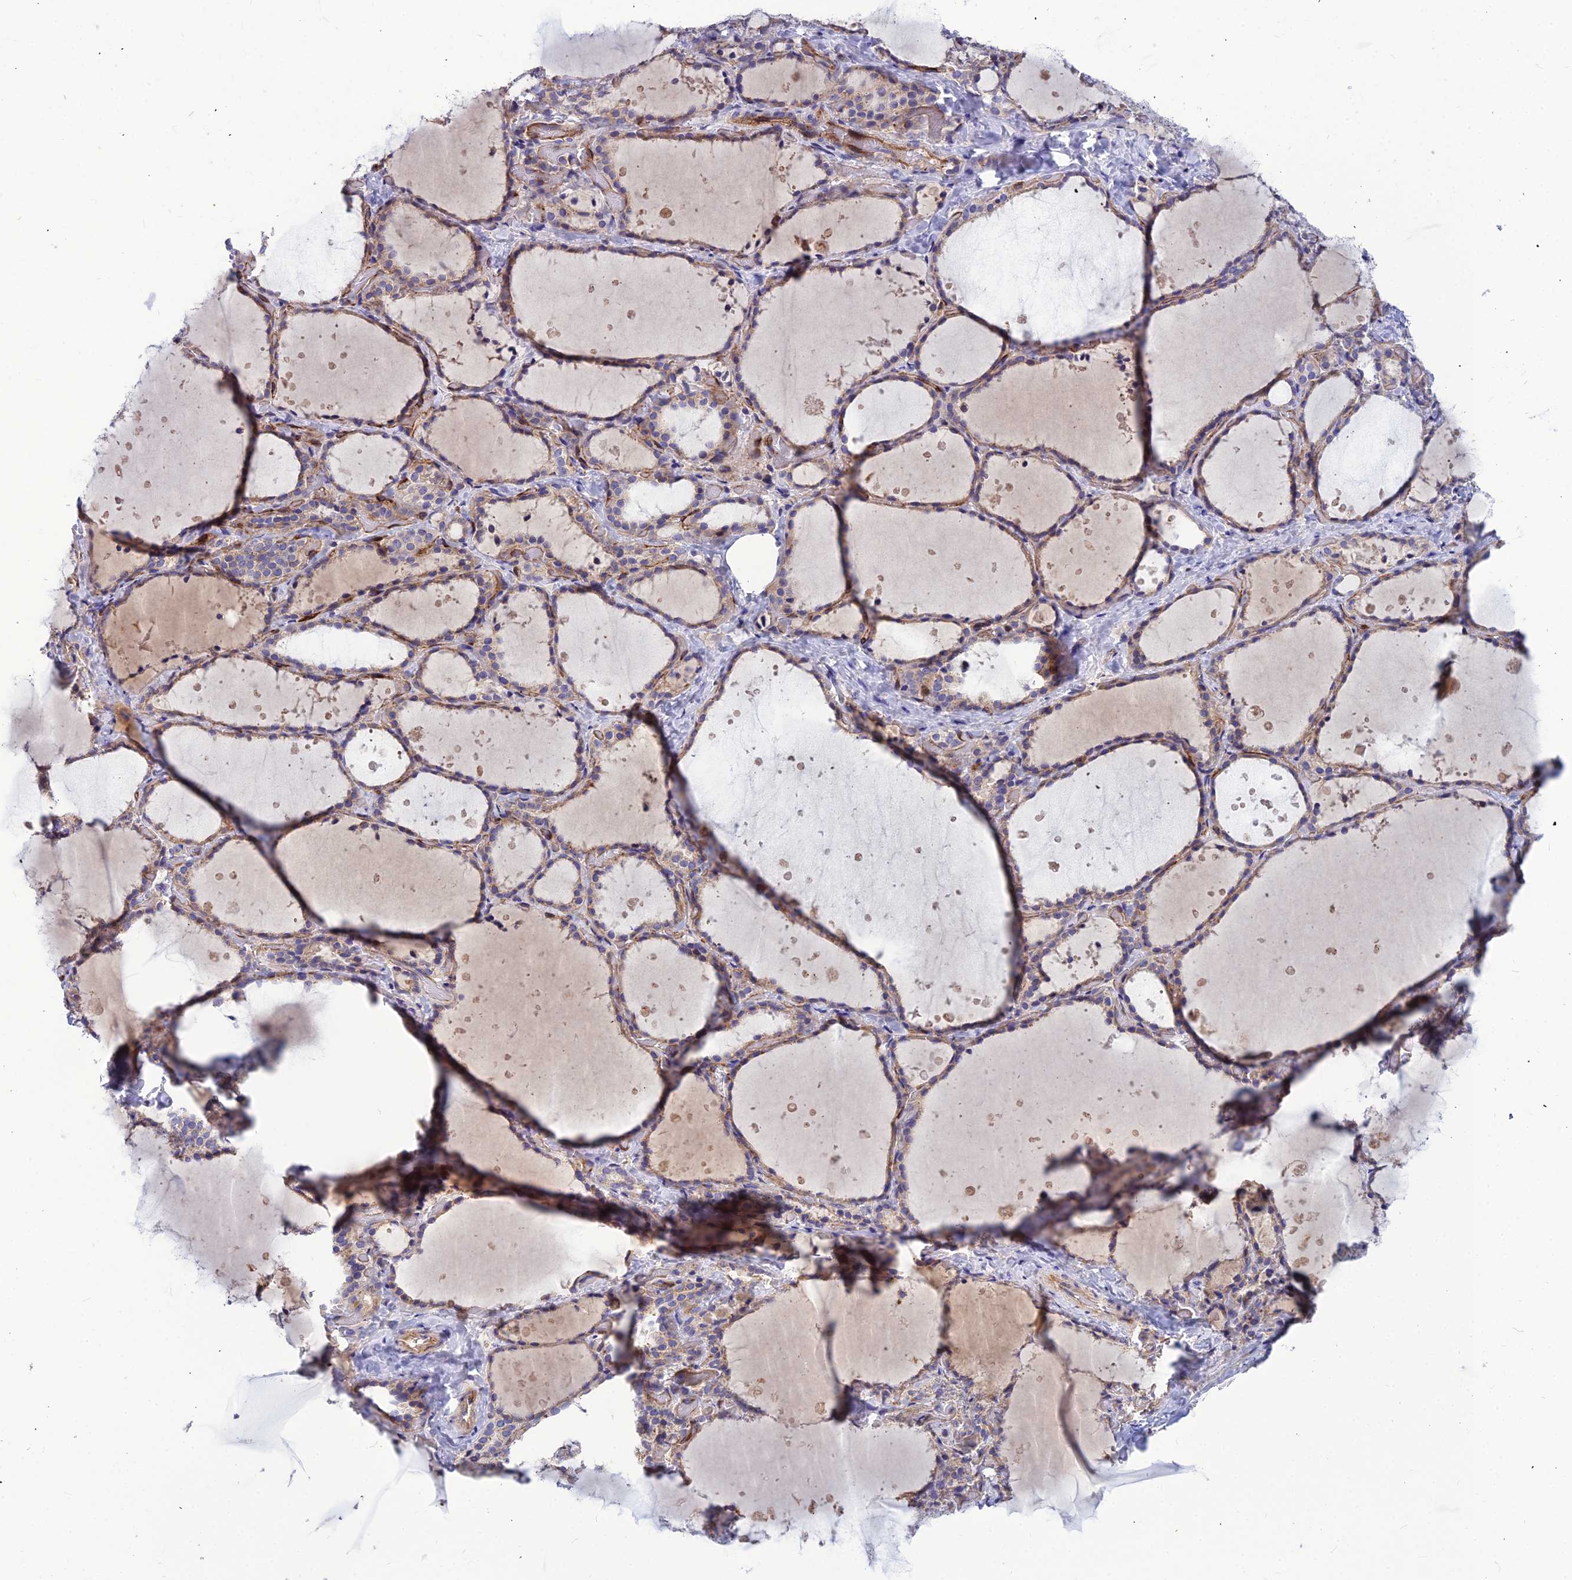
{"staining": {"intensity": "weak", "quantity": "<25%", "location": "cytoplasmic/membranous"}, "tissue": "thyroid gland", "cell_type": "Glandular cells", "image_type": "normal", "snomed": [{"axis": "morphology", "description": "Normal tissue, NOS"}, {"axis": "topography", "description": "Thyroid gland"}], "caption": "Protein analysis of unremarkable thyroid gland shows no significant positivity in glandular cells. (DAB immunohistochemistry visualized using brightfield microscopy, high magnification).", "gene": "ASPHD1", "patient": {"sex": "female", "age": 44}}